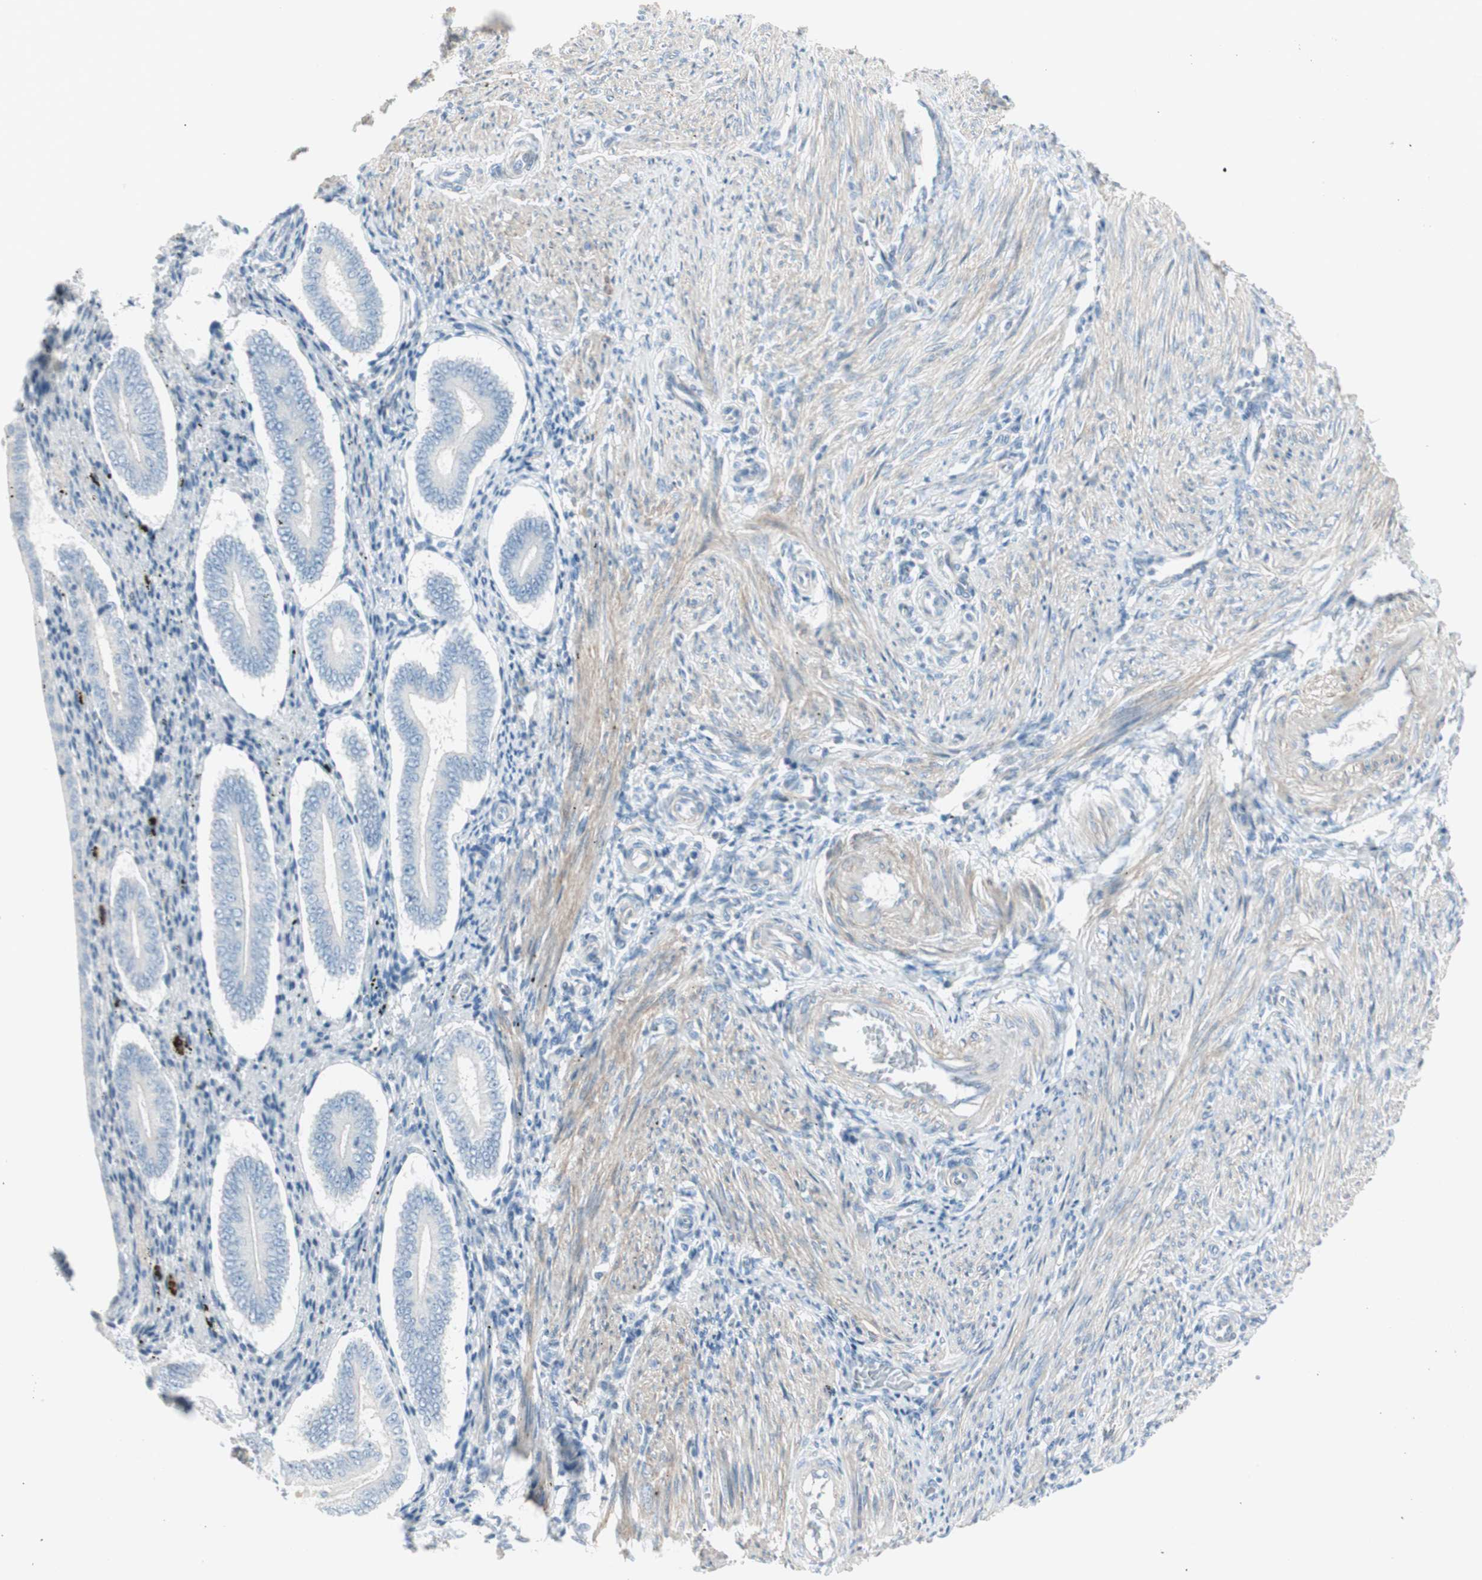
{"staining": {"intensity": "negative", "quantity": "none", "location": "none"}, "tissue": "endometrium", "cell_type": "Cells in endometrial stroma", "image_type": "normal", "snomed": [{"axis": "morphology", "description": "Normal tissue, NOS"}, {"axis": "topography", "description": "Endometrium"}], "caption": "Immunohistochemical staining of unremarkable endometrium displays no significant expression in cells in endometrial stroma. (DAB (3,3'-diaminobenzidine) immunohistochemistry with hematoxylin counter stain).", "gene": "CDHR5", "patient": {"sex": "female", "age": 42}}